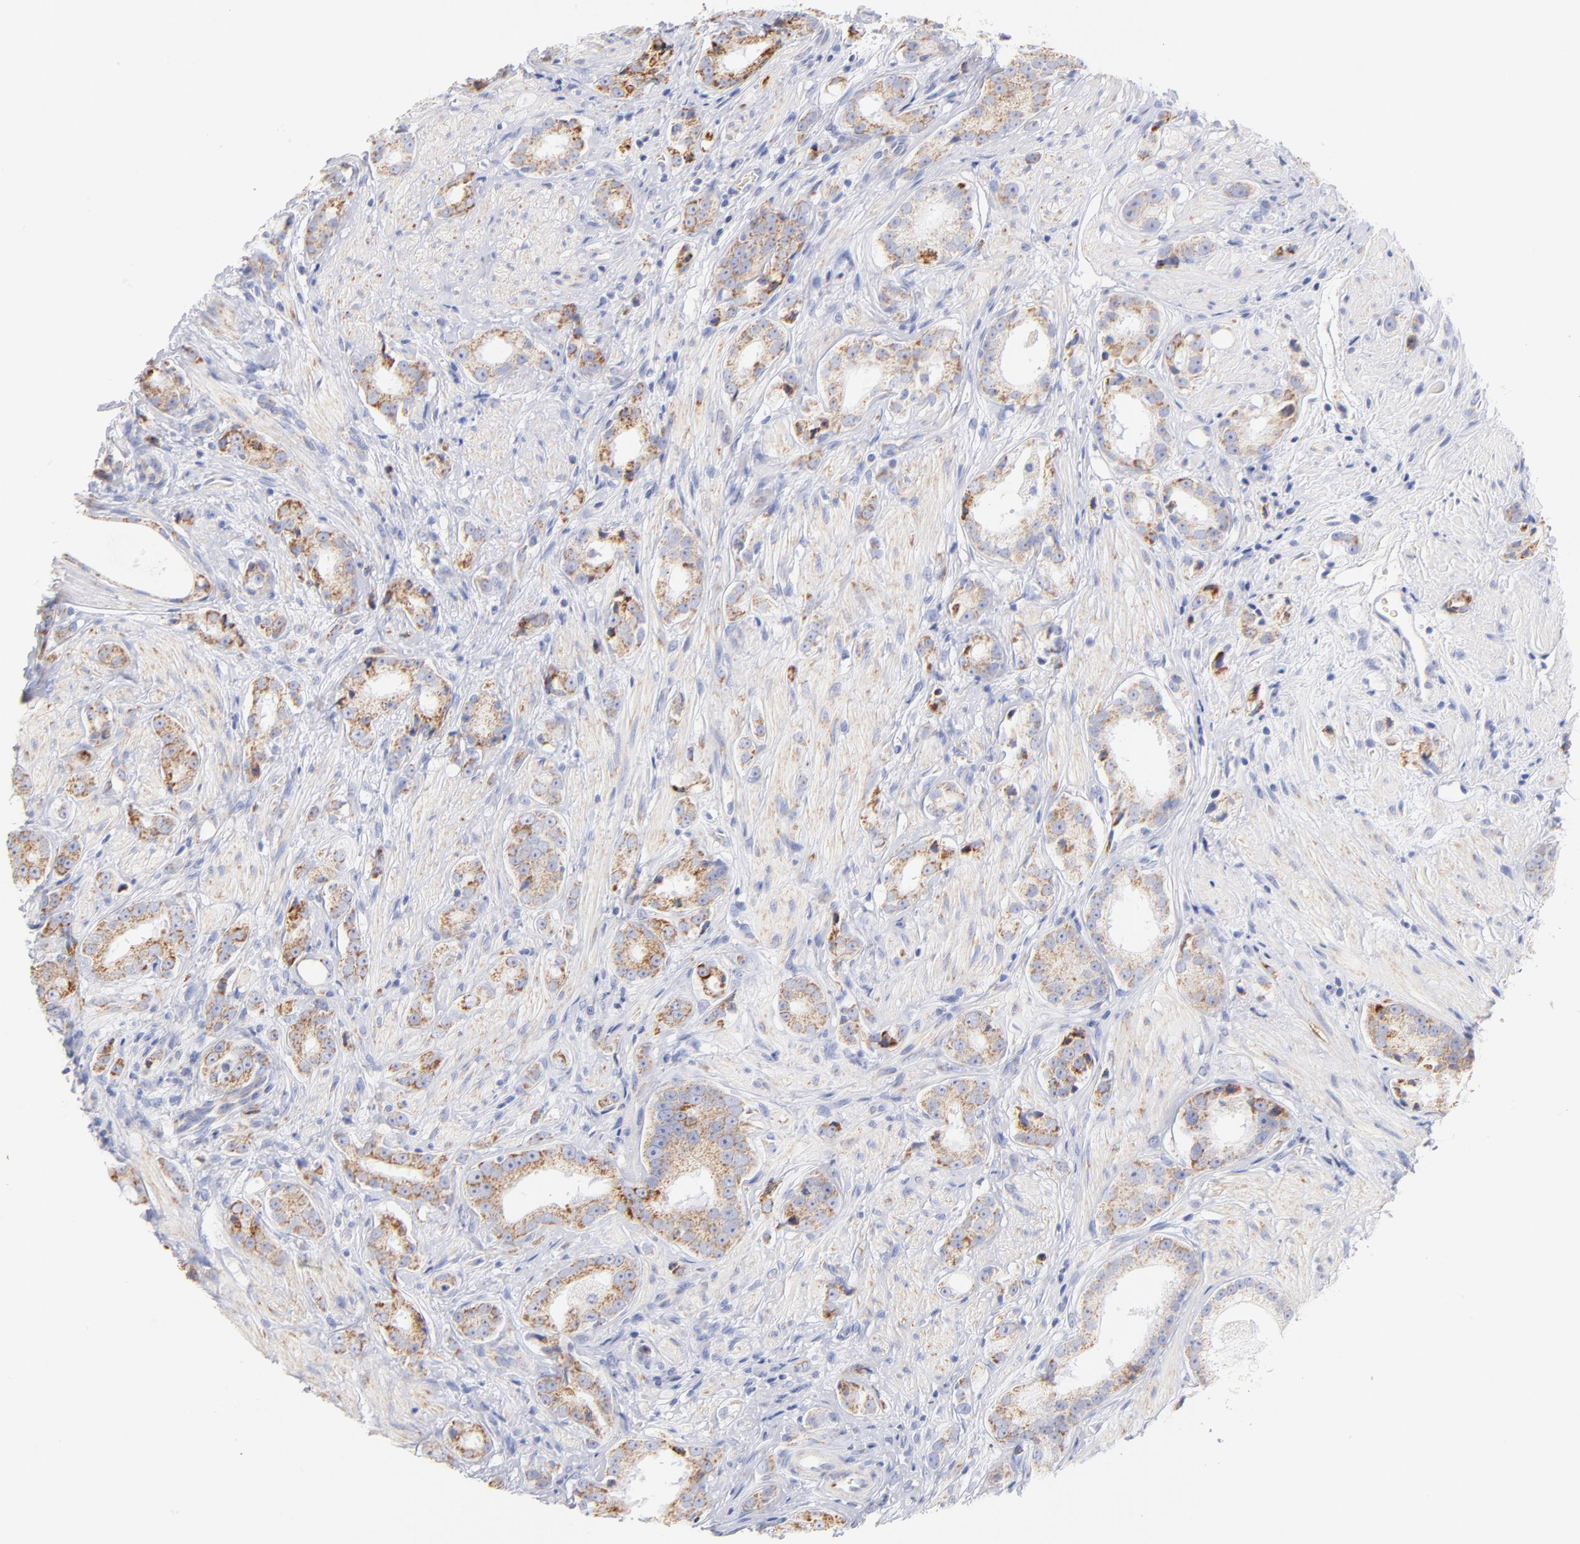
{"staining": {"intensity": "moderate", "quantity": ">75%", "location": "cytoplasmic/membranous"}, "tissue": "prostate cancer", "cell_type": "Tumor cells", "image_type": "cancer", "snomed": [{"axis": "morphology", "description": "Adenocarcinoma, Medium grade"}, {"axis": "topography", "description": "Prostate"}], "caption": "A high-resolution micrograph shows immunohistochemistry (IHC) staining of medium-grade adenocarcinoma (prostate), which exhibits moderate cytoplasmic/membranous expression in approximately >75% of tumor cells.", "gene": "AIFM1", "patient": {"sex": "male", "age": 53}}